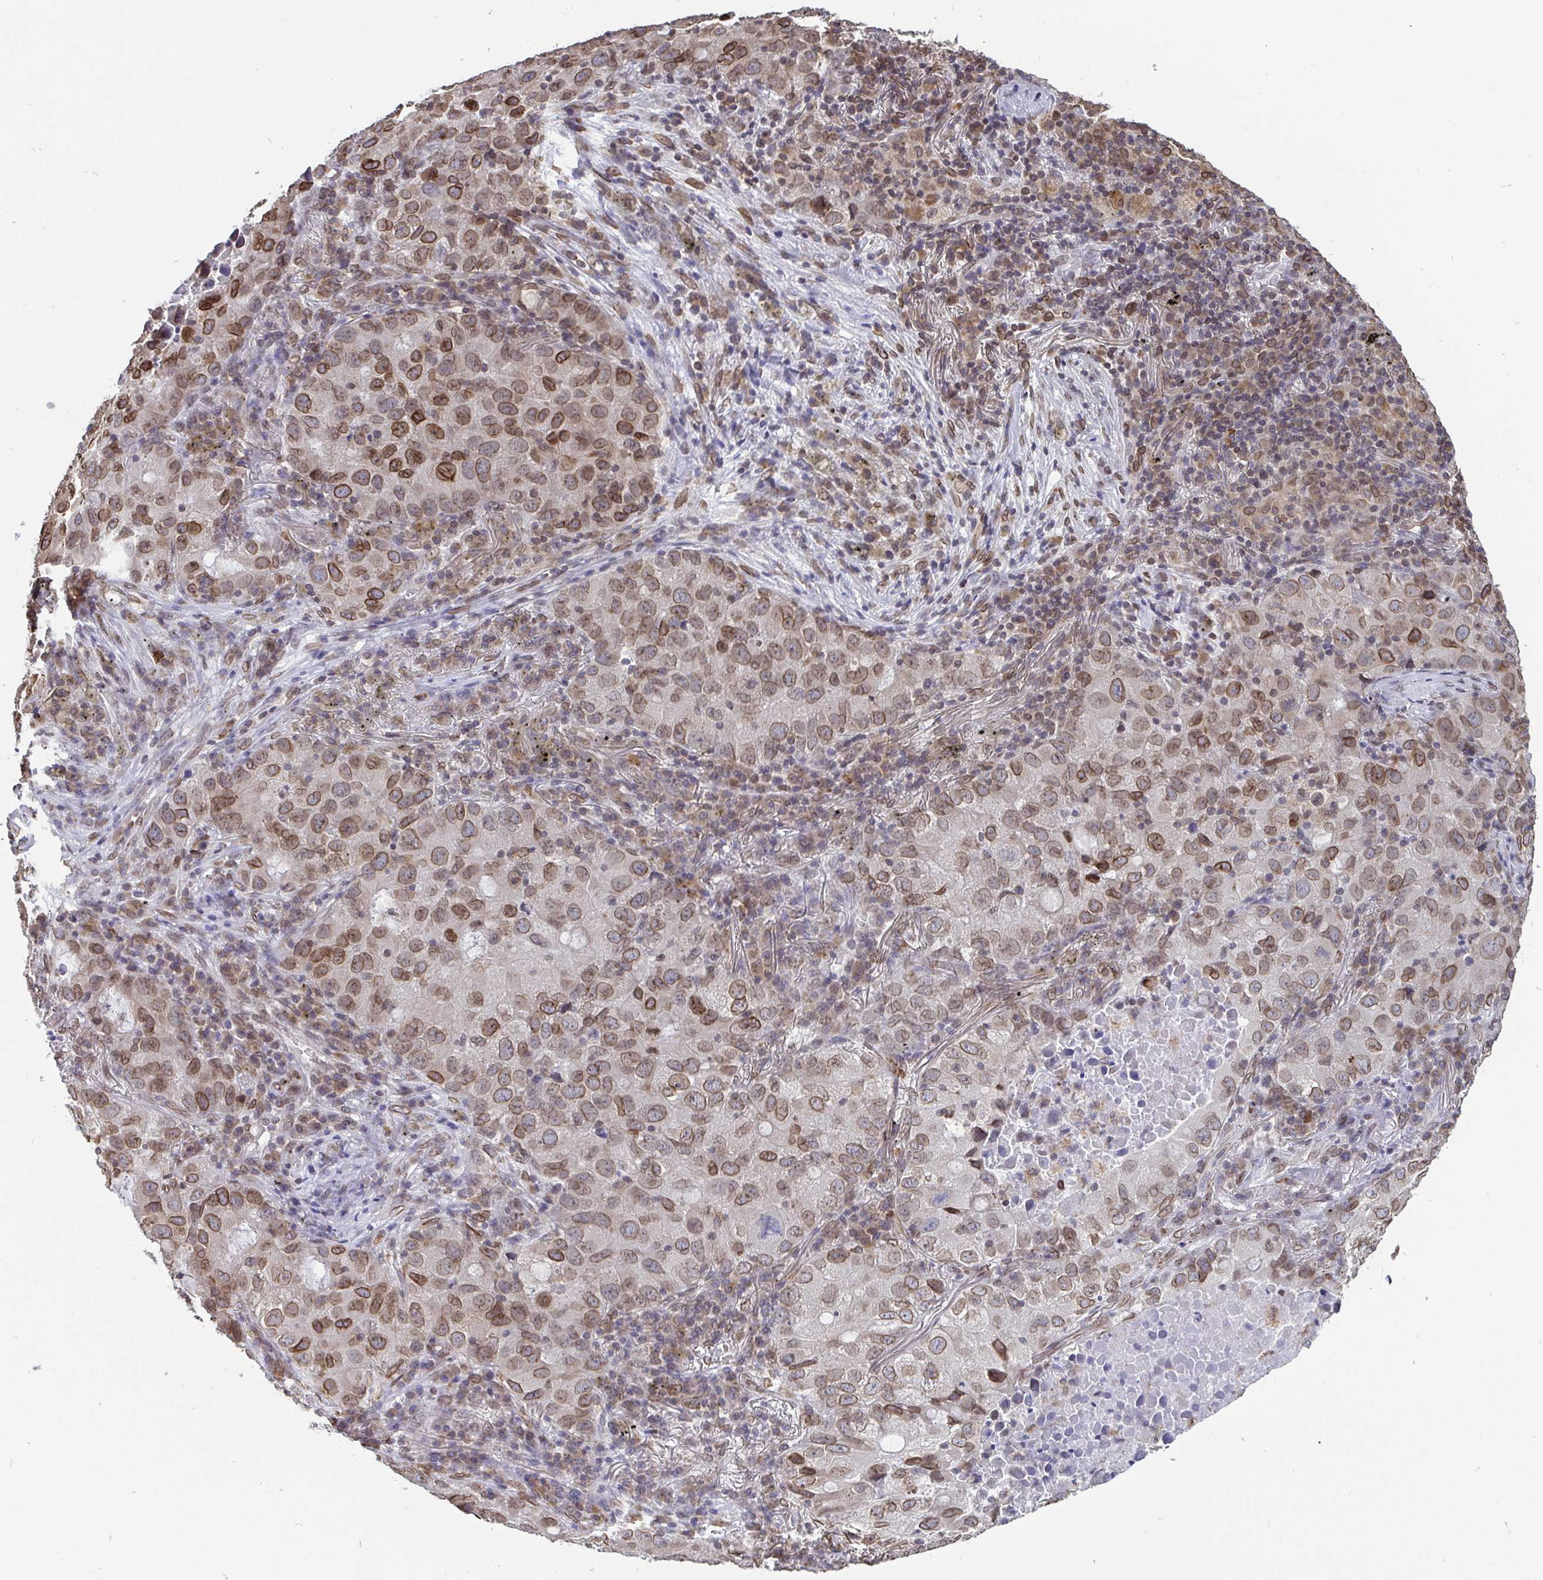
{"staining": {"intensity": "moderate", "quantity": ">75%", "location": "cytoplasmic/membranous,nuclear"}, "tissue": "lung cancer", "cell_type": "Tumor cells", "image_type": "cancer", "snomed": [{"axis": "morphology", "description": "Normal morphology"}, {"axis": "morphology", "description": "Adenocarcinoma, NOS"}, {"axis": "topography", "description": "Lymph node"}, {"axis": "topography", "description": "Lung"}], "caption": "Immunohistochemical staining of human adenocarcinoma (lung) demonstrates moderate cytoplasmic/membranous and nuclear protein expression in about >75% of tumor cells.", "gene": "EMD", "patient": {"sex": "female", "age": 51}}